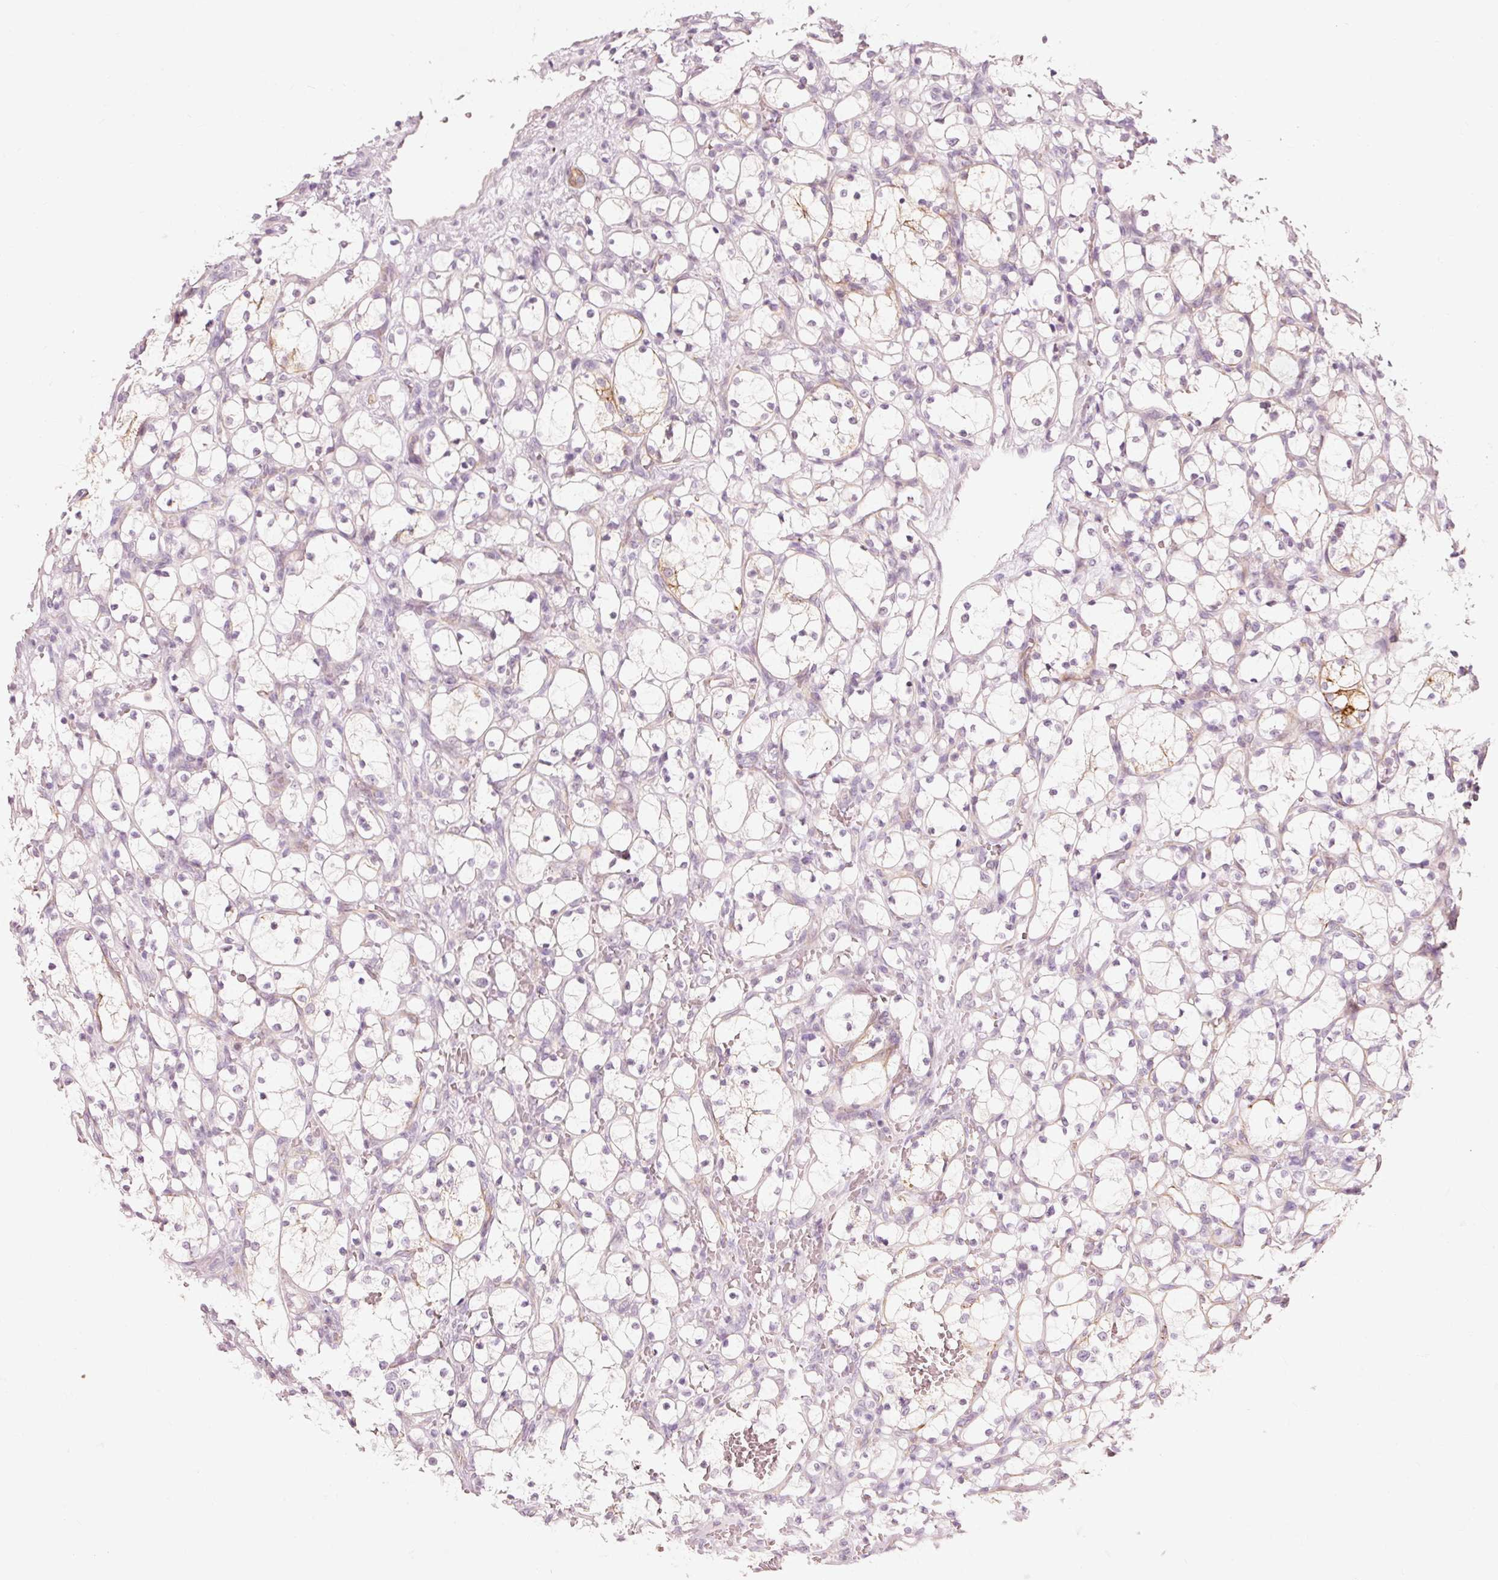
{"staining": {"intensity": "negative", "quantity": "none", "location": "none"}, "tissue": "renal cancer", "cell_type": "Tumor cells", "image_type": "cancer", "snomed": [{"axis": "morphology", "description": "Adenocarcinoma, NOS"}, {"axis": "topography", "description": "Kidney"}], "caption": "Immunohistochemistry of renal cancer exhibits no staining in tumor cells.", "gene": "TRIM73", "patient": {"sex": "female", "age": 69}}